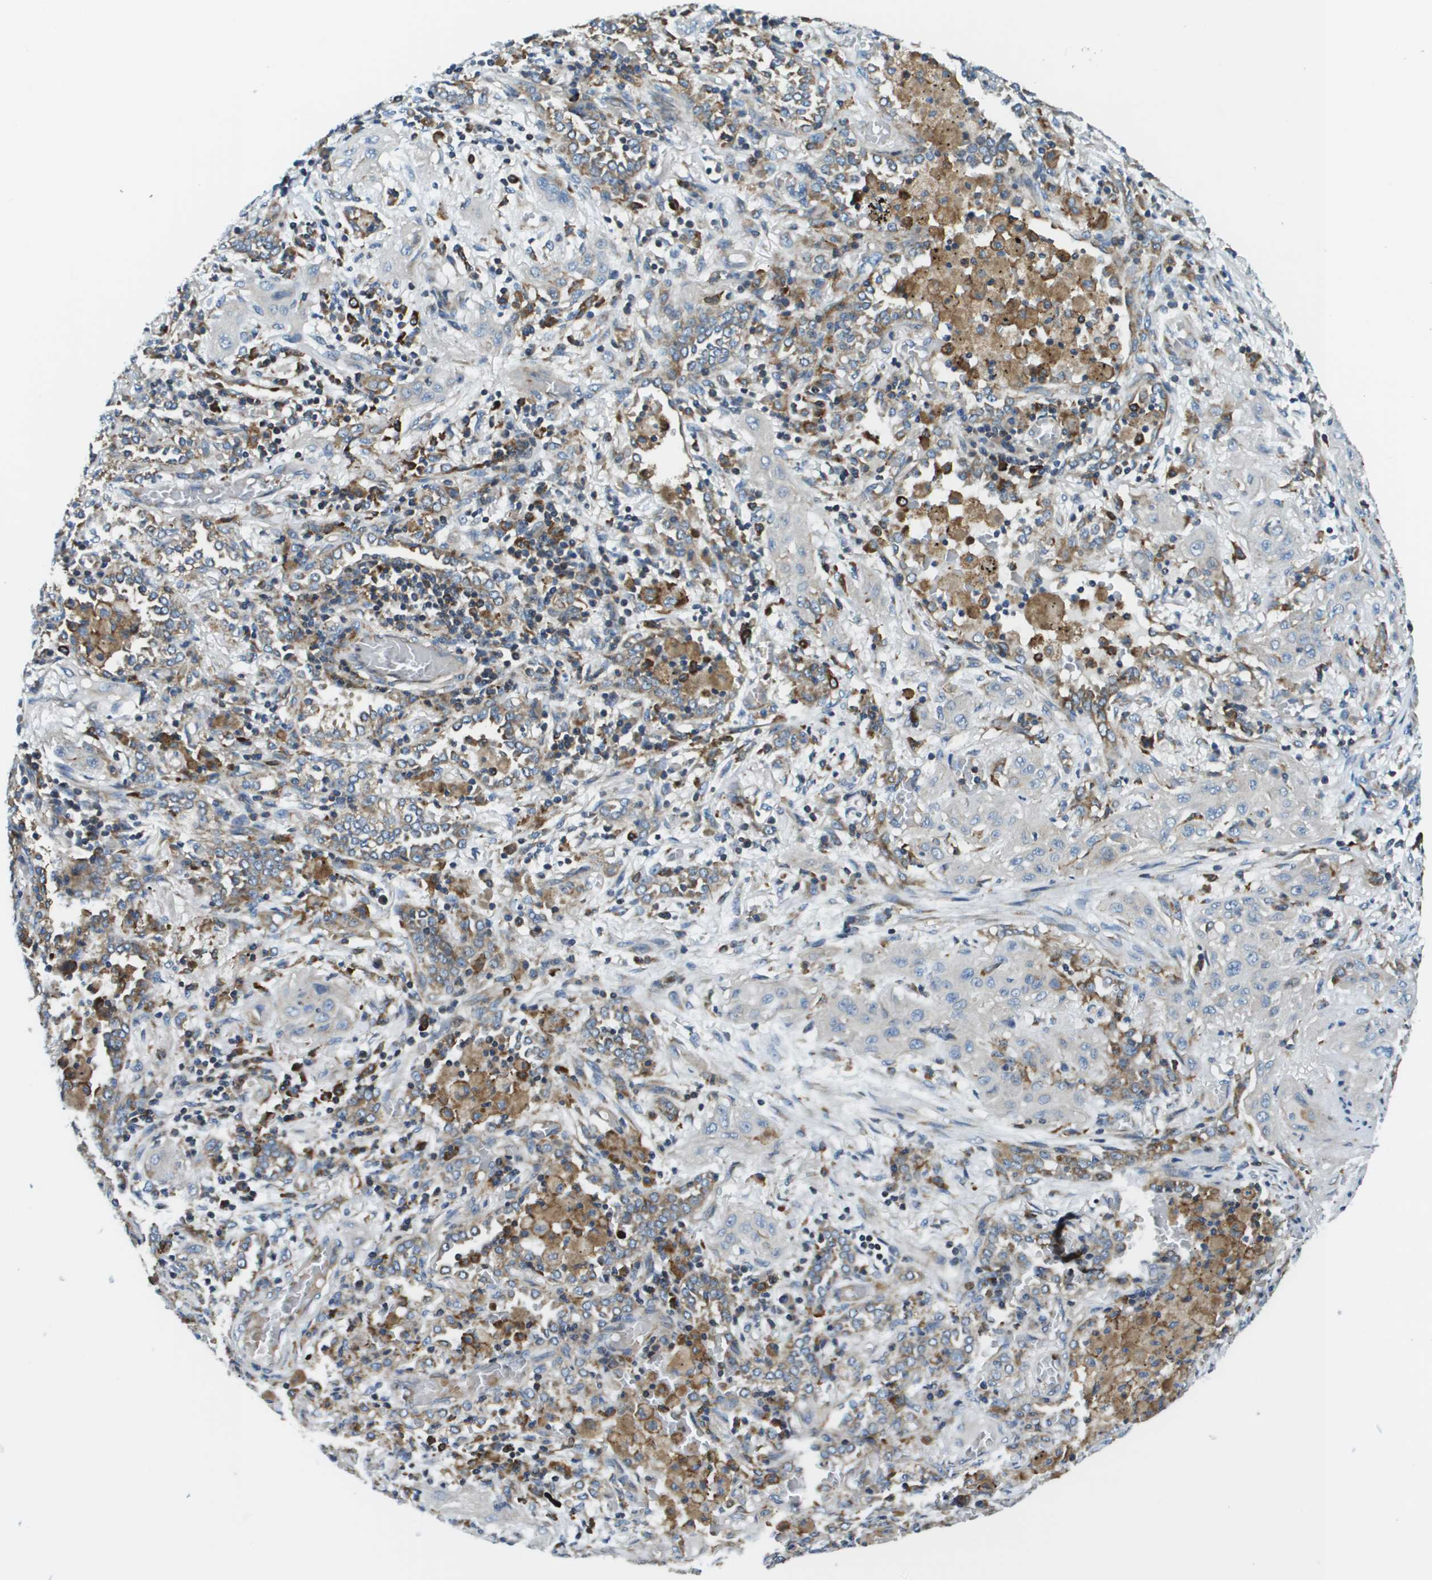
{"staining": {"intensity": "moderate", "quantity": "<25%", "location": "cytoplasmic/membranous"}, "tissue": "lung cancer", "cell_type": "Tumor cells", "image_type": "cancer", "snomed": [{"axis": "morphology", "description": "Squamous cell carcinoma, NOS"}, {"axis": "topography", "description": "Lung"}], "caption": "A histopathology image of human lung cancer stained for a protein displays moderate cytoplasmic/membranous brown staining in tumor cells.", "gene": "CNPY3", "patient": {"sex": "female", "age": 47}}